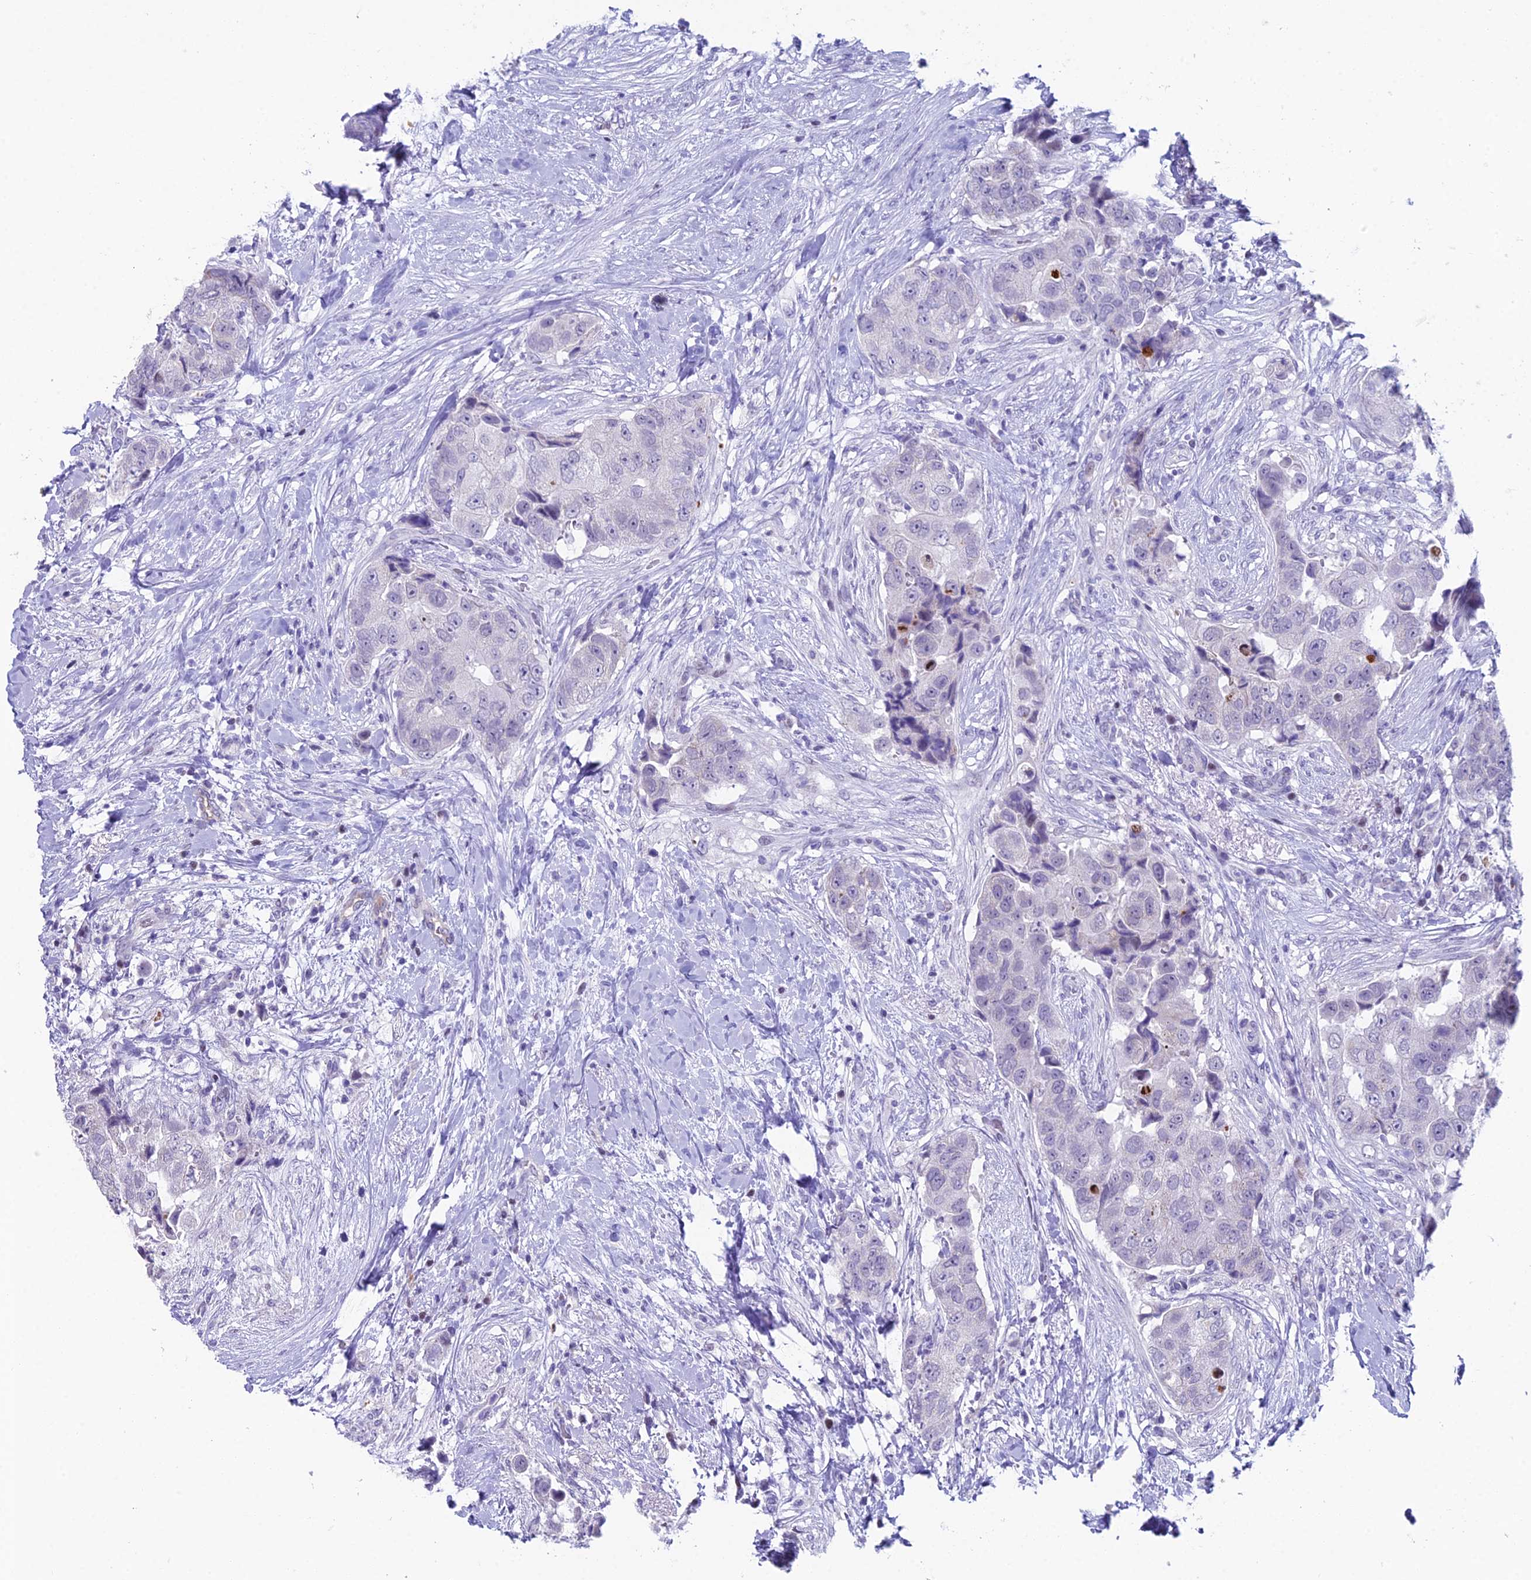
{"staining": {"intensity": "negative", "quantity": "none", "location": "none"}, "tissue": "breast cancer", "cell_type": "Tumor cells", "image_type": "cancer", "snomed": [{"axis": "morphology", "description": "Normal tissue, NOS"}, {"axis": "morphology", "description": "Duct carcinoma"}, {"axis": "topography", "description": "Breast"}], "caption": "Breast intraductal carcinoma was stained to show a protein in brown. There is no significant staining in tumor cells.", "gene": "CC2D2A", "patient": {"sex": "female", "age": 62}}